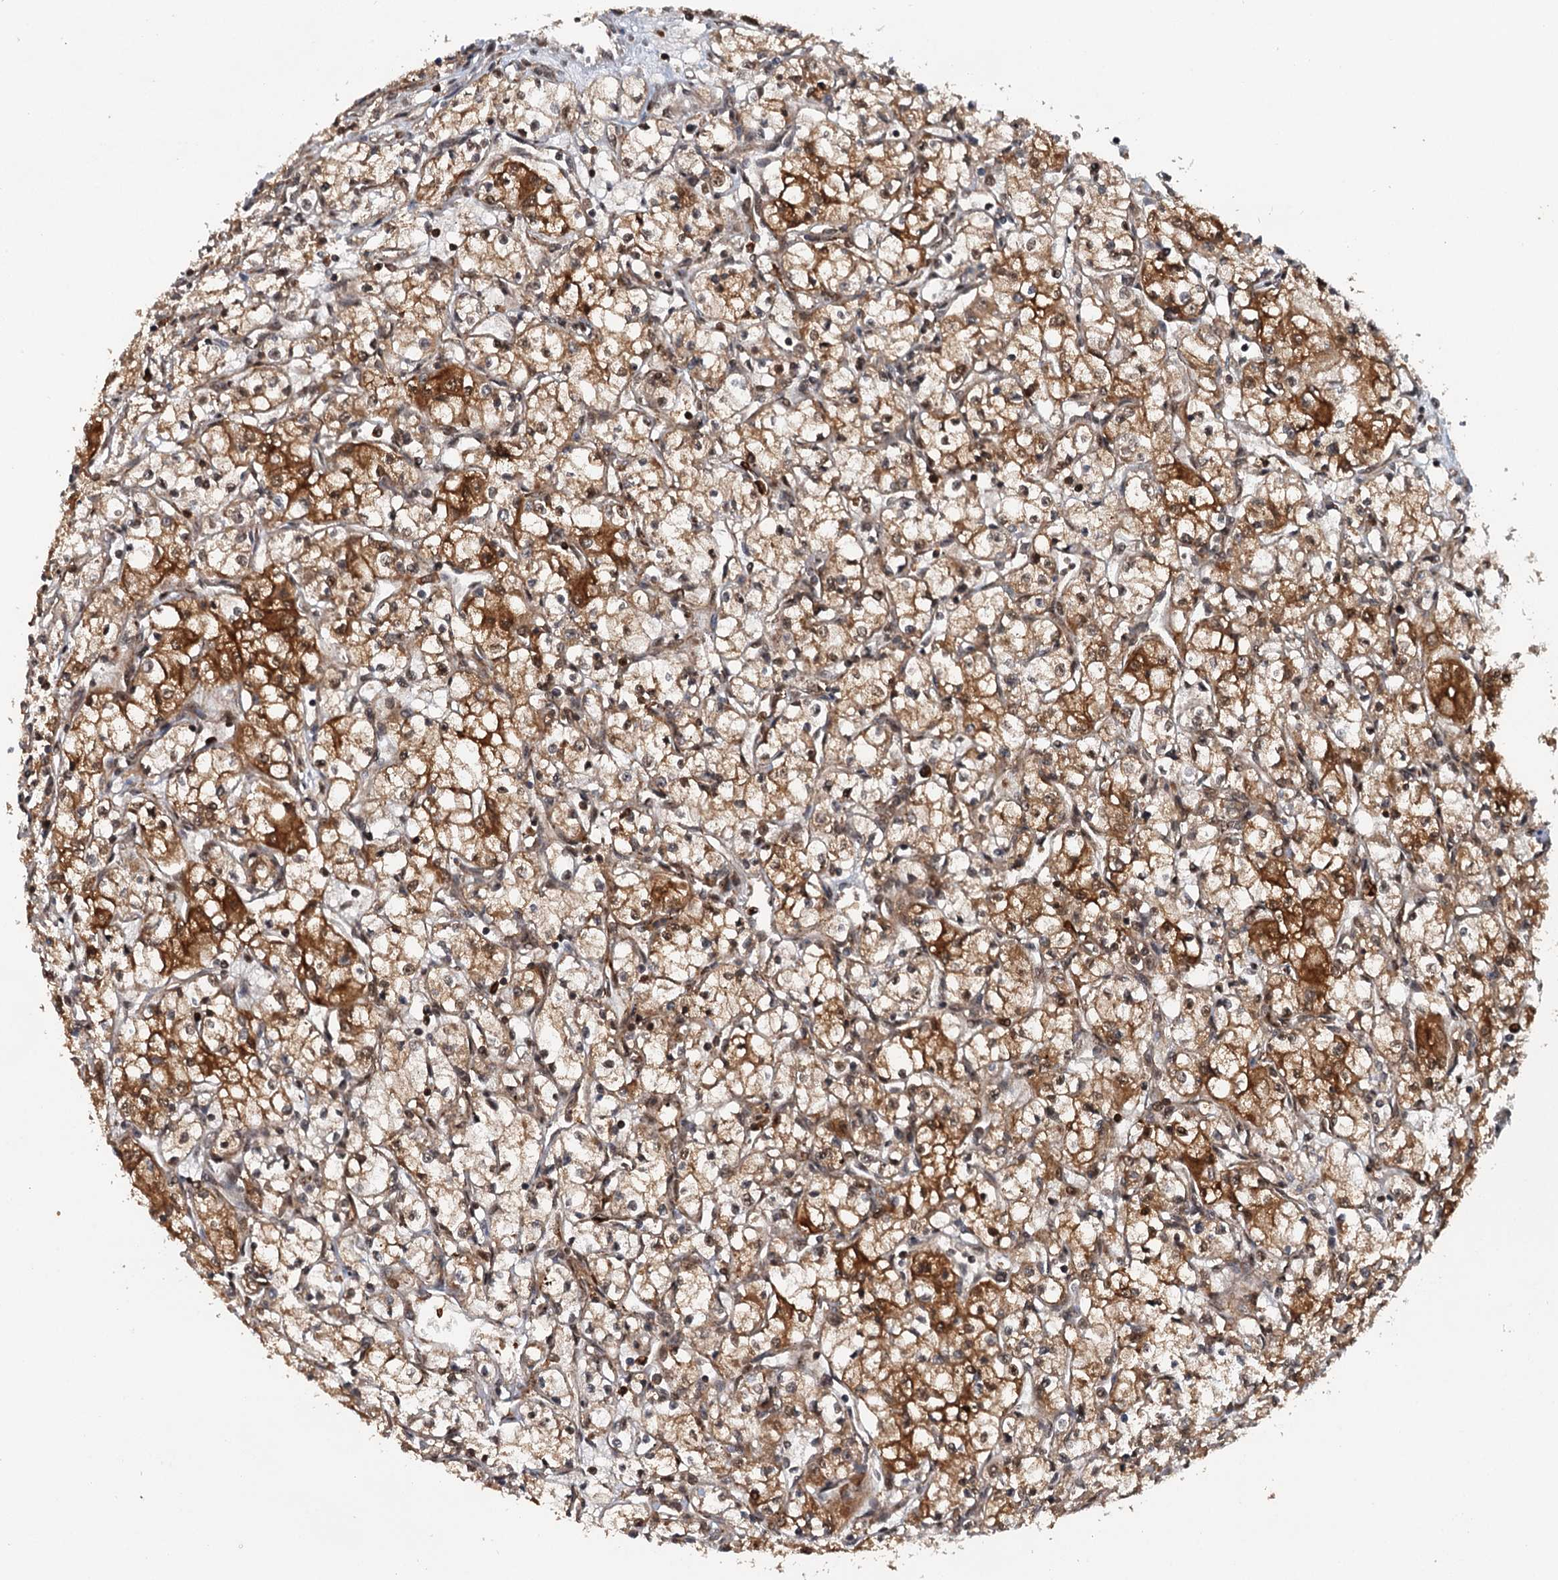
{"staining": {"intensity": "moderate", "quantity": ">75%", "location": "cytoplasmic/membranous"}, "tissue": "renal cancer", "cell_type": "Tumor cells", "image_type": "cancer", "snomed": [{"axis": "morphology", "description": "Adenocarcinoma, NOS"}, {"axis": "topography", "description": "Kidney"}], "caption": "Adenocarcinoma (renal) stained with immunohistochemistry (IHC) exhibits moderate cytoplasmic/membranous staining in about >75% of tumor cells.", "gene": "STUB1", "patient": {"sex": "male", "age": 59}}